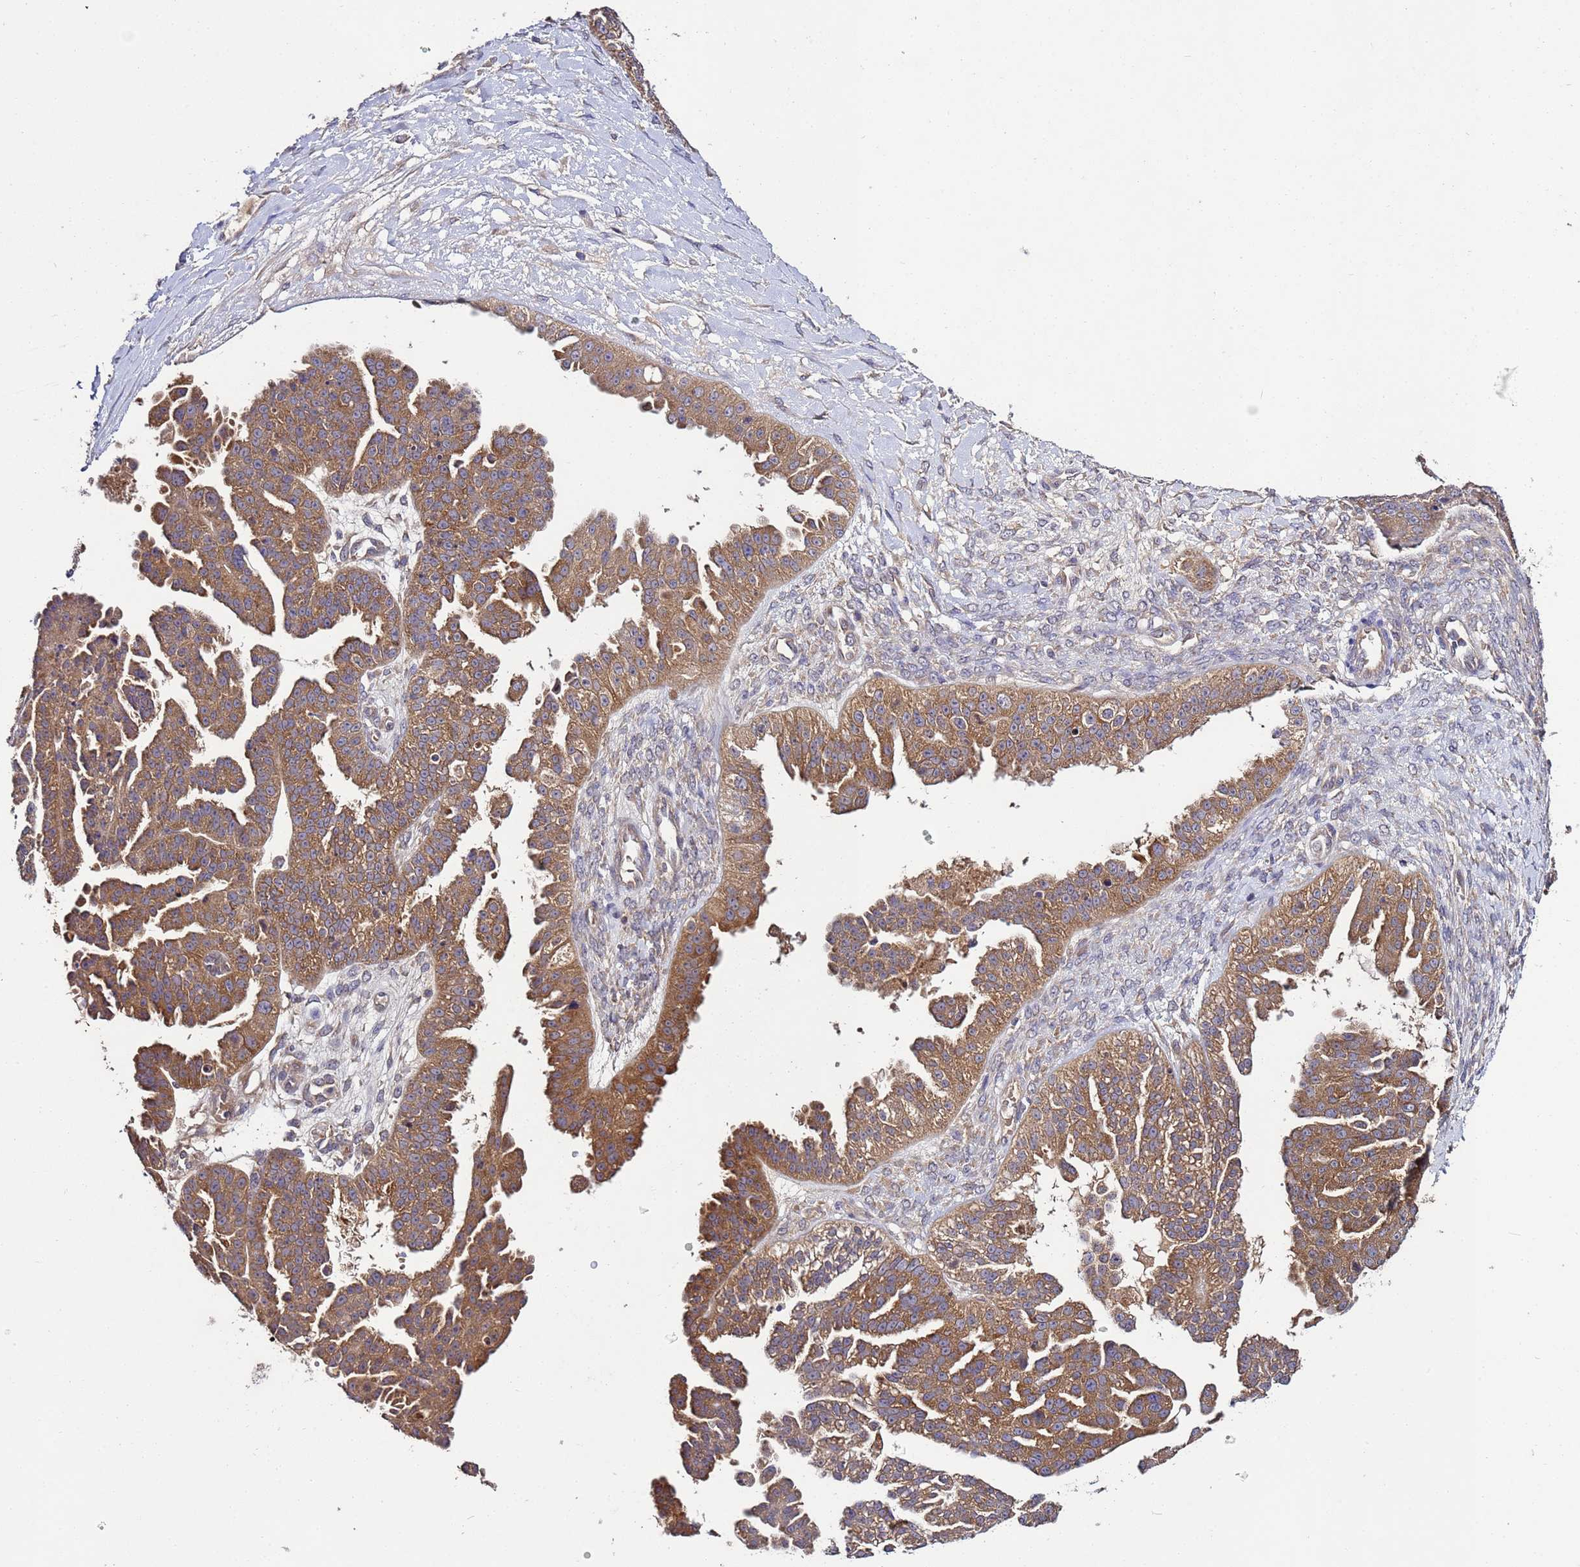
{"staining": {"intensity": "moderate", "quantity": ">75%", "location": "cytoplasmic/membranous"}, "tissue": "ovarian cancer", "cell_type": "Tumor cells", "image_type": "cancer", "snomed": [{"axis": "morphology", "description": "Cystadenocarcinoma, serous, NOS"}, {"axis": "topography", "description": "Ovary"}], "caption": "Brown immunohistochemical staining in ovarian serous cystadenocarcinoma shows moderate cytoplasmic/membranous expression in approximately >75% of tumor cells.", "gene": "GSPT2", "patient": {"sex": "female", "age": 58}}